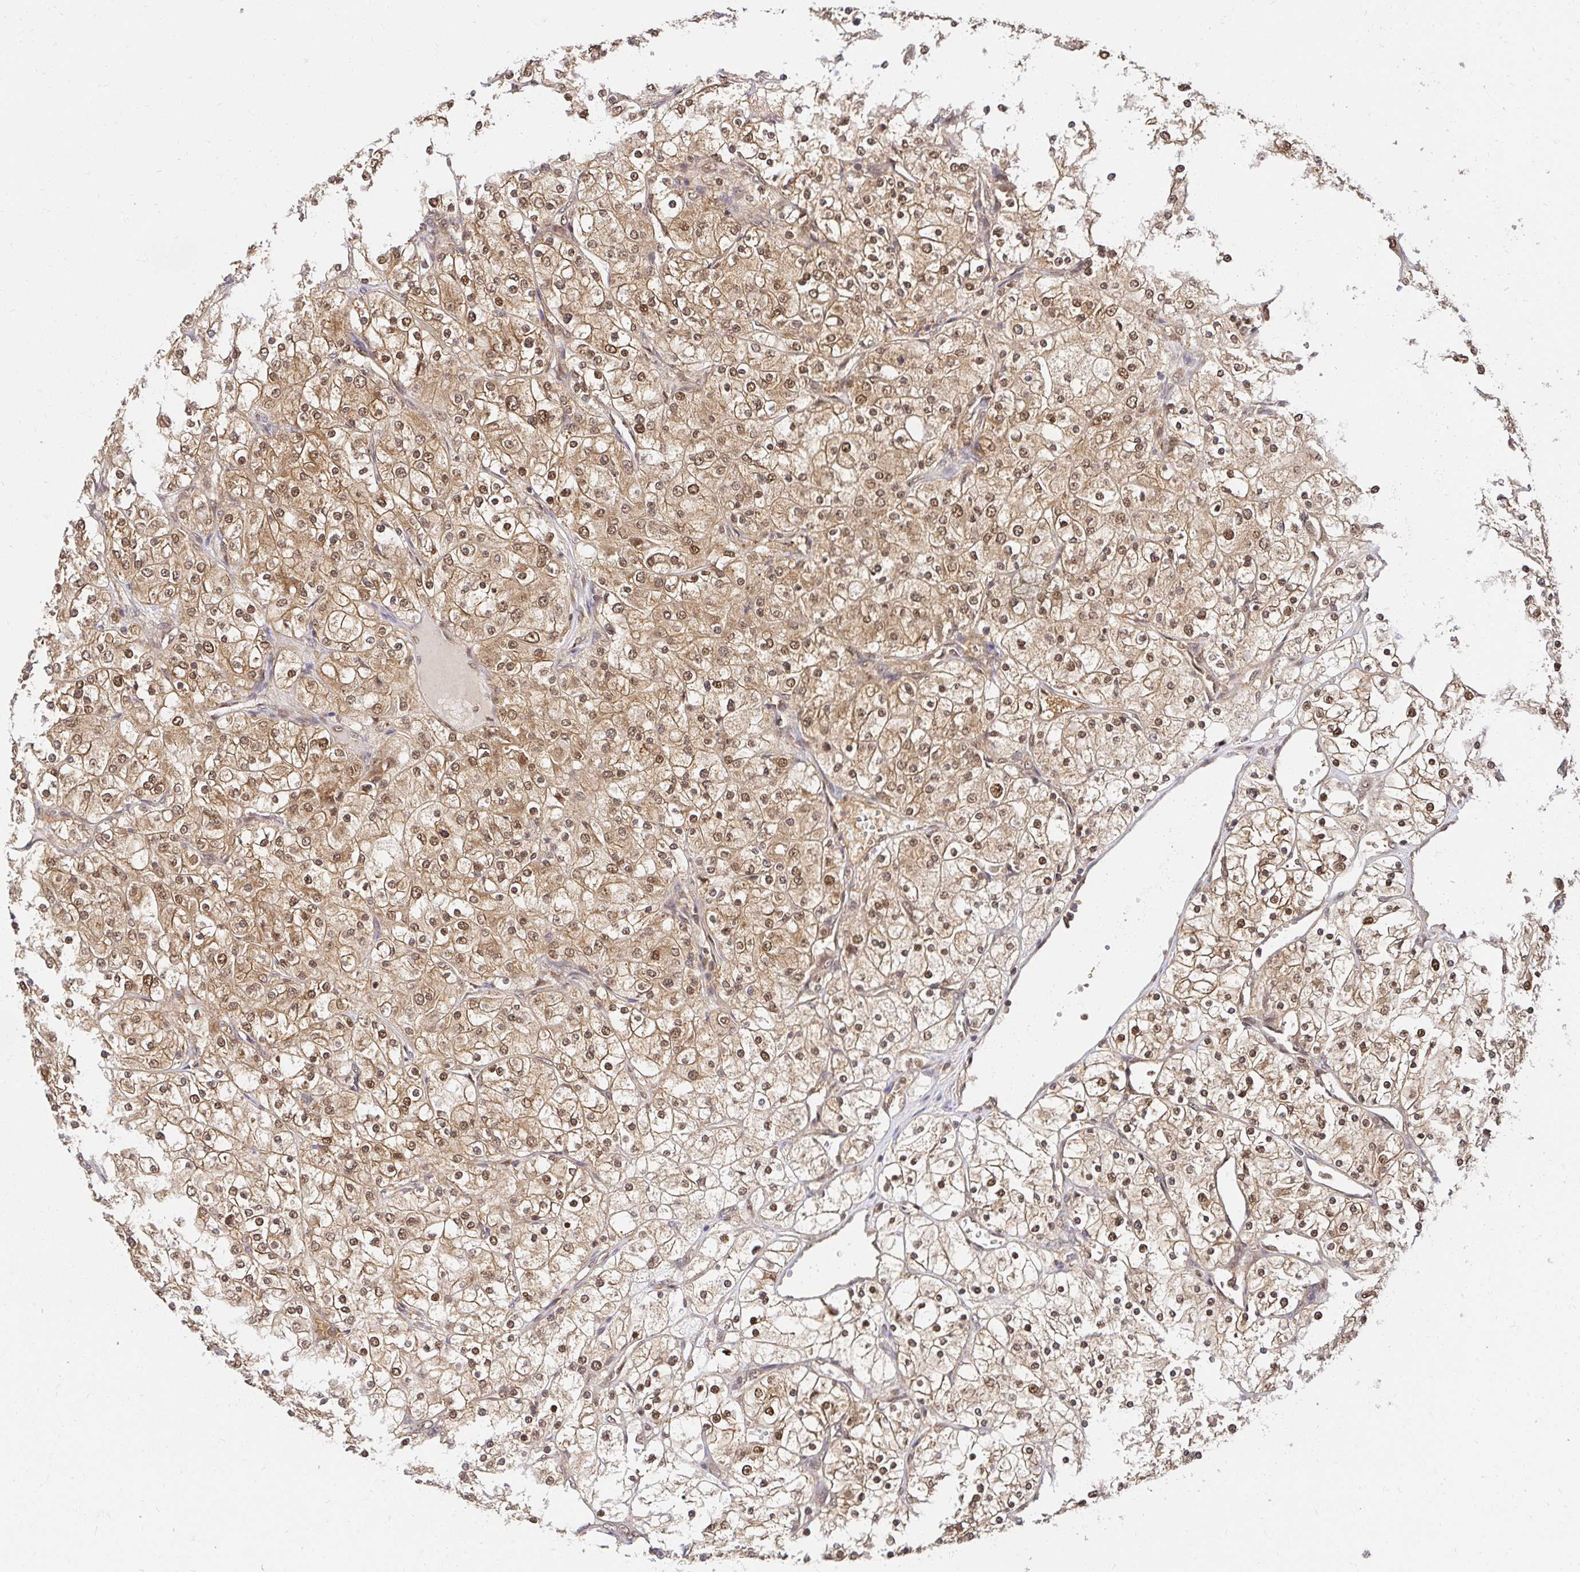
{"staining": {"intensity": "moderate", "quantity": ">75%", "location": "cytoplasmic/membranous,nuclear"}, "tissue": "renal cancer", "cell_type": "Tumor cells", "image_type": "cancer", "snomed": [{"axis": "morphology", "description": "Adenocarcinoma, NOS"}, {"axis": "topography", "description": "Kidney"}], "caption": "An immunohistochemistry histopathology image of tumor tissue is shown. Protein staining in brown highlights moderate cytoplasmic/membranous and nuclear positivity in renal adenocarcinoma within tumor cells. (DAB (3,3'-diaminobenzidine) = brown stain, brightfield microscopy at high magnification).", "gene": "PSMA4", "patient": {"sex": "male", "age": 80}}